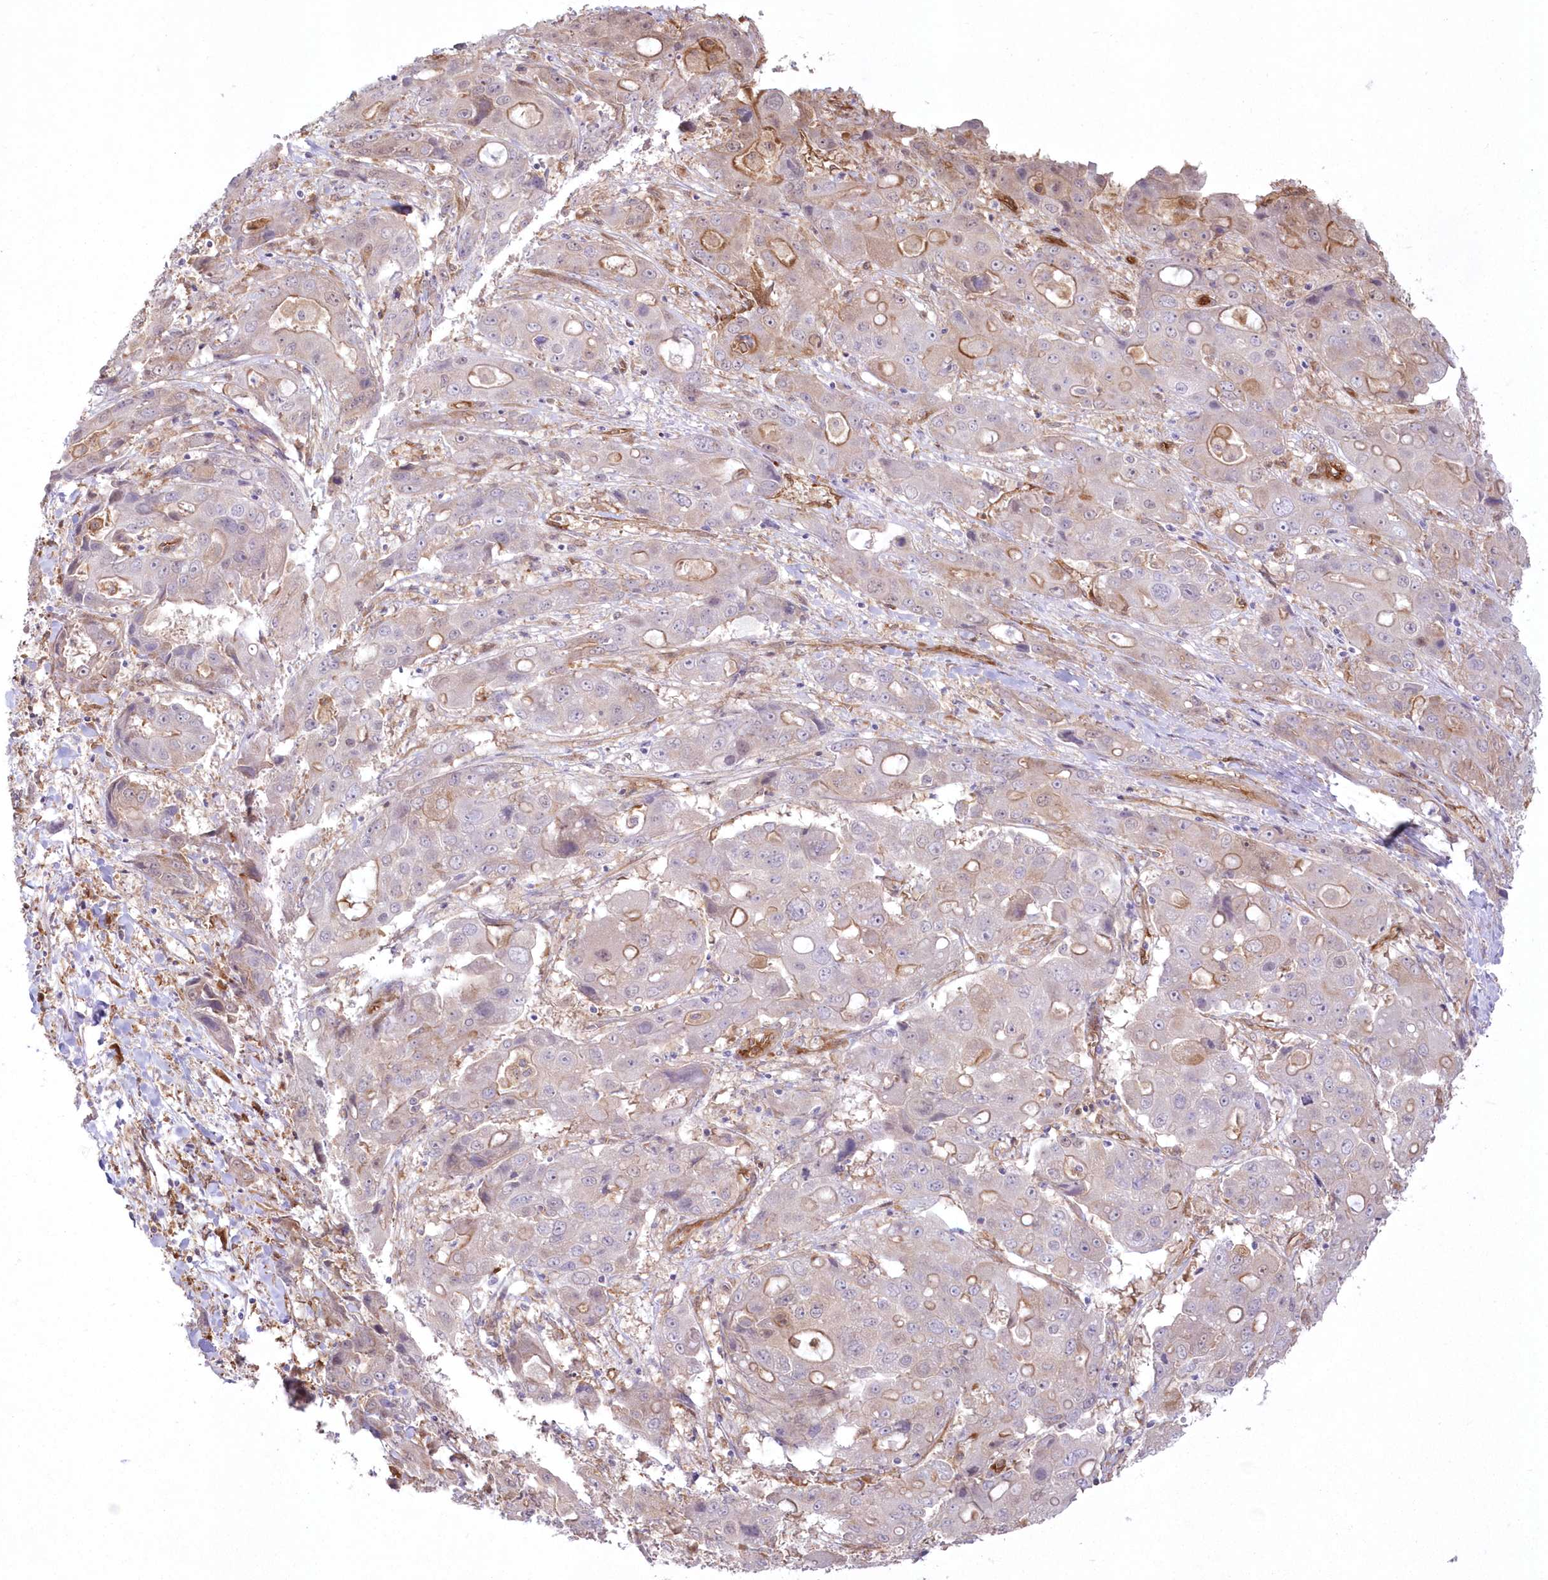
{"staining": {"intensity": "moderate", "quantity": "<25%", "location": "cytoplasmic/membranous"}, "tissue": "liver cancer", "cell_type": "Tumor cells", "image_type": "cancer", "snomed": [{"axis": "morphology", "description": "Cholangiocarcinoma"}, {"axis": "topography", "description": "Liver"}], "caption": "Human liver cancer stained for a protein (brown) demonstrates moderate cytoplasmic/membranous positive staining in about <25% of tumor cells.", "gene": "SH3PXD2B", "patient": {"sex": "male", "age": 67}}